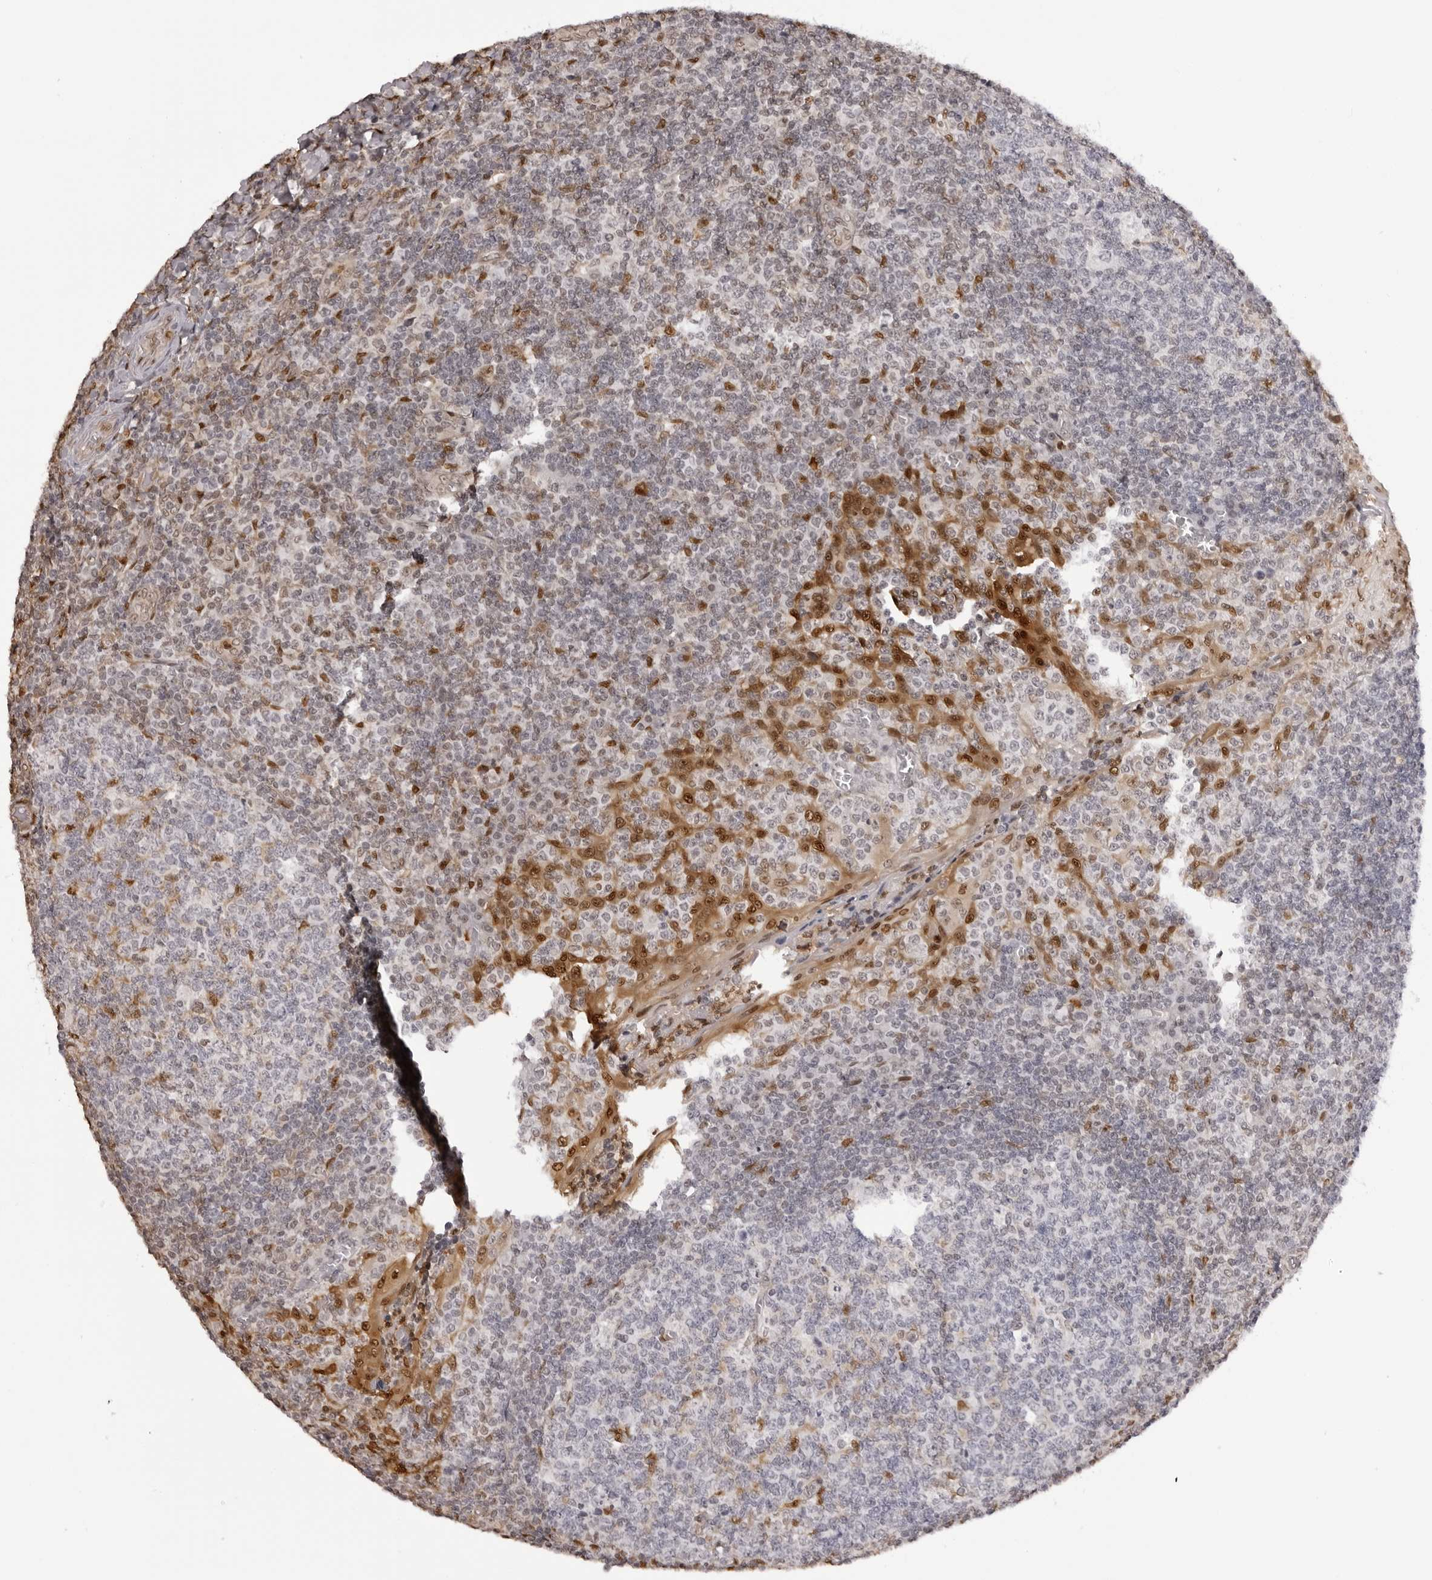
{"staining": {"intensity": "moderate", "quantity": "<25%", "location": "nuclear"}, "tissue": "tonsil", "cell_type": "Germinal center cells", "image_type": "normal", "snomed": [{"axis": "morphology", "description": "Normal tissue, NOS"}, {"axis": "topography", "description": "Tonsil"}], "caption": "Immunohistochemical staining of normal human tonsil reveals moderate nuclear protein positivity in approximately <25% of germinal center cells. (DAB (3,3'-diaminobenzidine) IHC with brightfield microscopy, high magnification).", "gene": "HSPA4", "patient": {"sex": "female", "age": 19}}